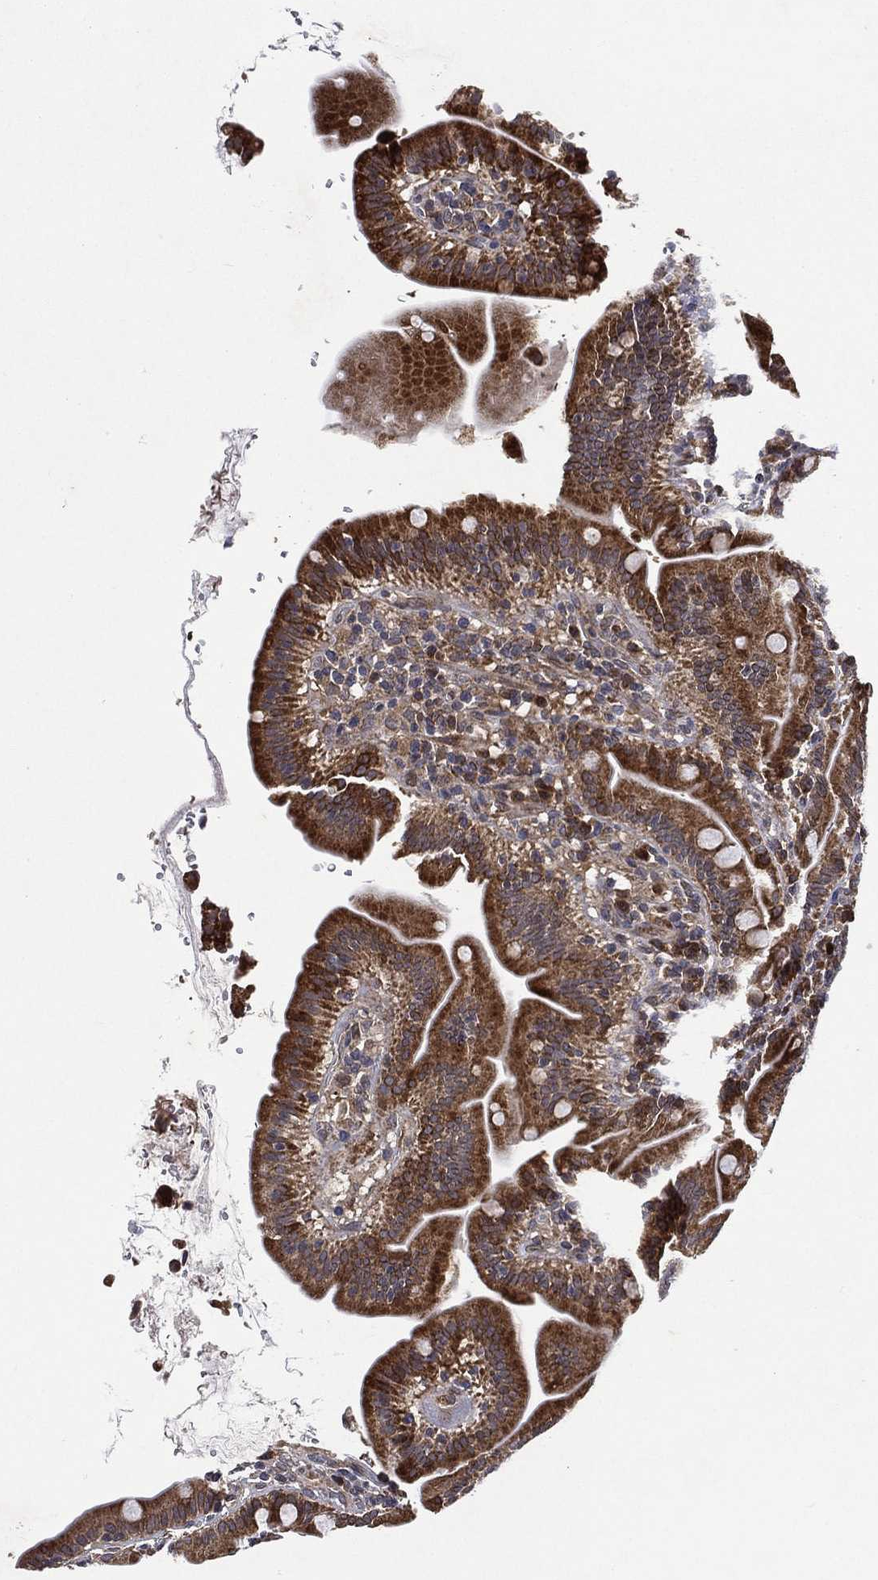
{"staining": {"intensity": "strong", "quantity": ">75%", "location": "cytoplasmic/membranous"}, "tissue": "small intestine", "cell_type": "Glandular cells", "image_type": "normal", "snomed": [{"axis": "morphology", "description": "Normal tissue, NOS"}, {"axis": "topography", "description": "Small intestine"}], "caption": "Protein positivity by IHC exhibits strong cytoplasmic/membranous positivity in approximately >75% of glandular cells in benign small intestine. (Stains: DAB (3,3'-diaminobenzidine) in brown, nuclei in blue, Microscopy: brightfield microscopy at high magnification).", "gene": "RAB11FIP4", "patient": {"sex": "male", "age": 26}}